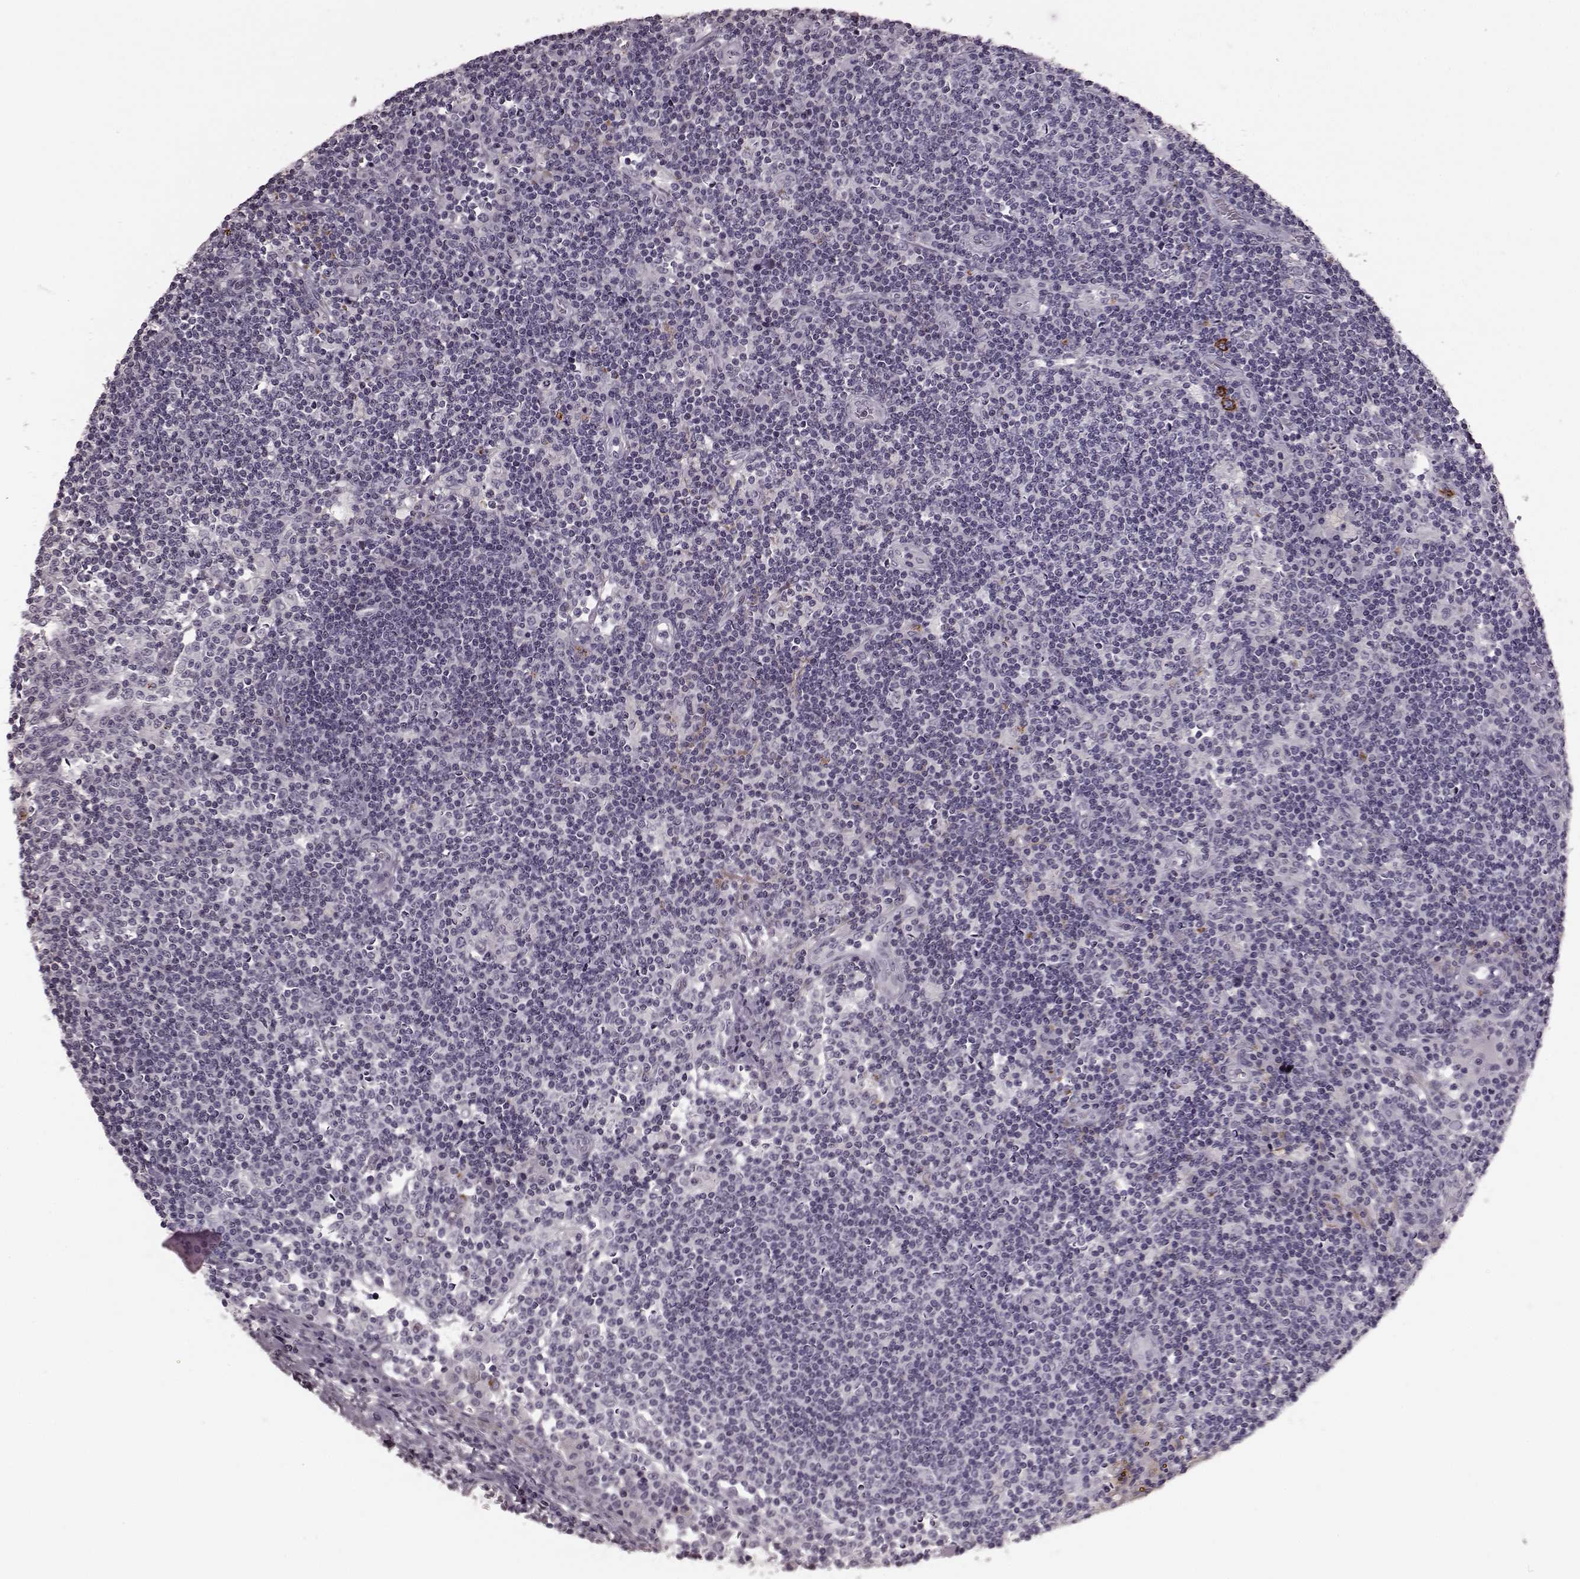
{"staining": {"intensity": "negative", "quantity": "none", "location": "none"}, "tissue": "lymph node", "cell_type": "Germinal center cells", "image_type": "normal", "snomed": [{"axis": "morphology", "description": "Normal tissue, NOS"}, {"axis": "topography", "description": "Lymph node"}], "caption": "Lymph node stained for a protein using IHC exhibits no positivity germinal center cells.", "gene": "CST7", "patient": {"sex": "female", "age": 72}}